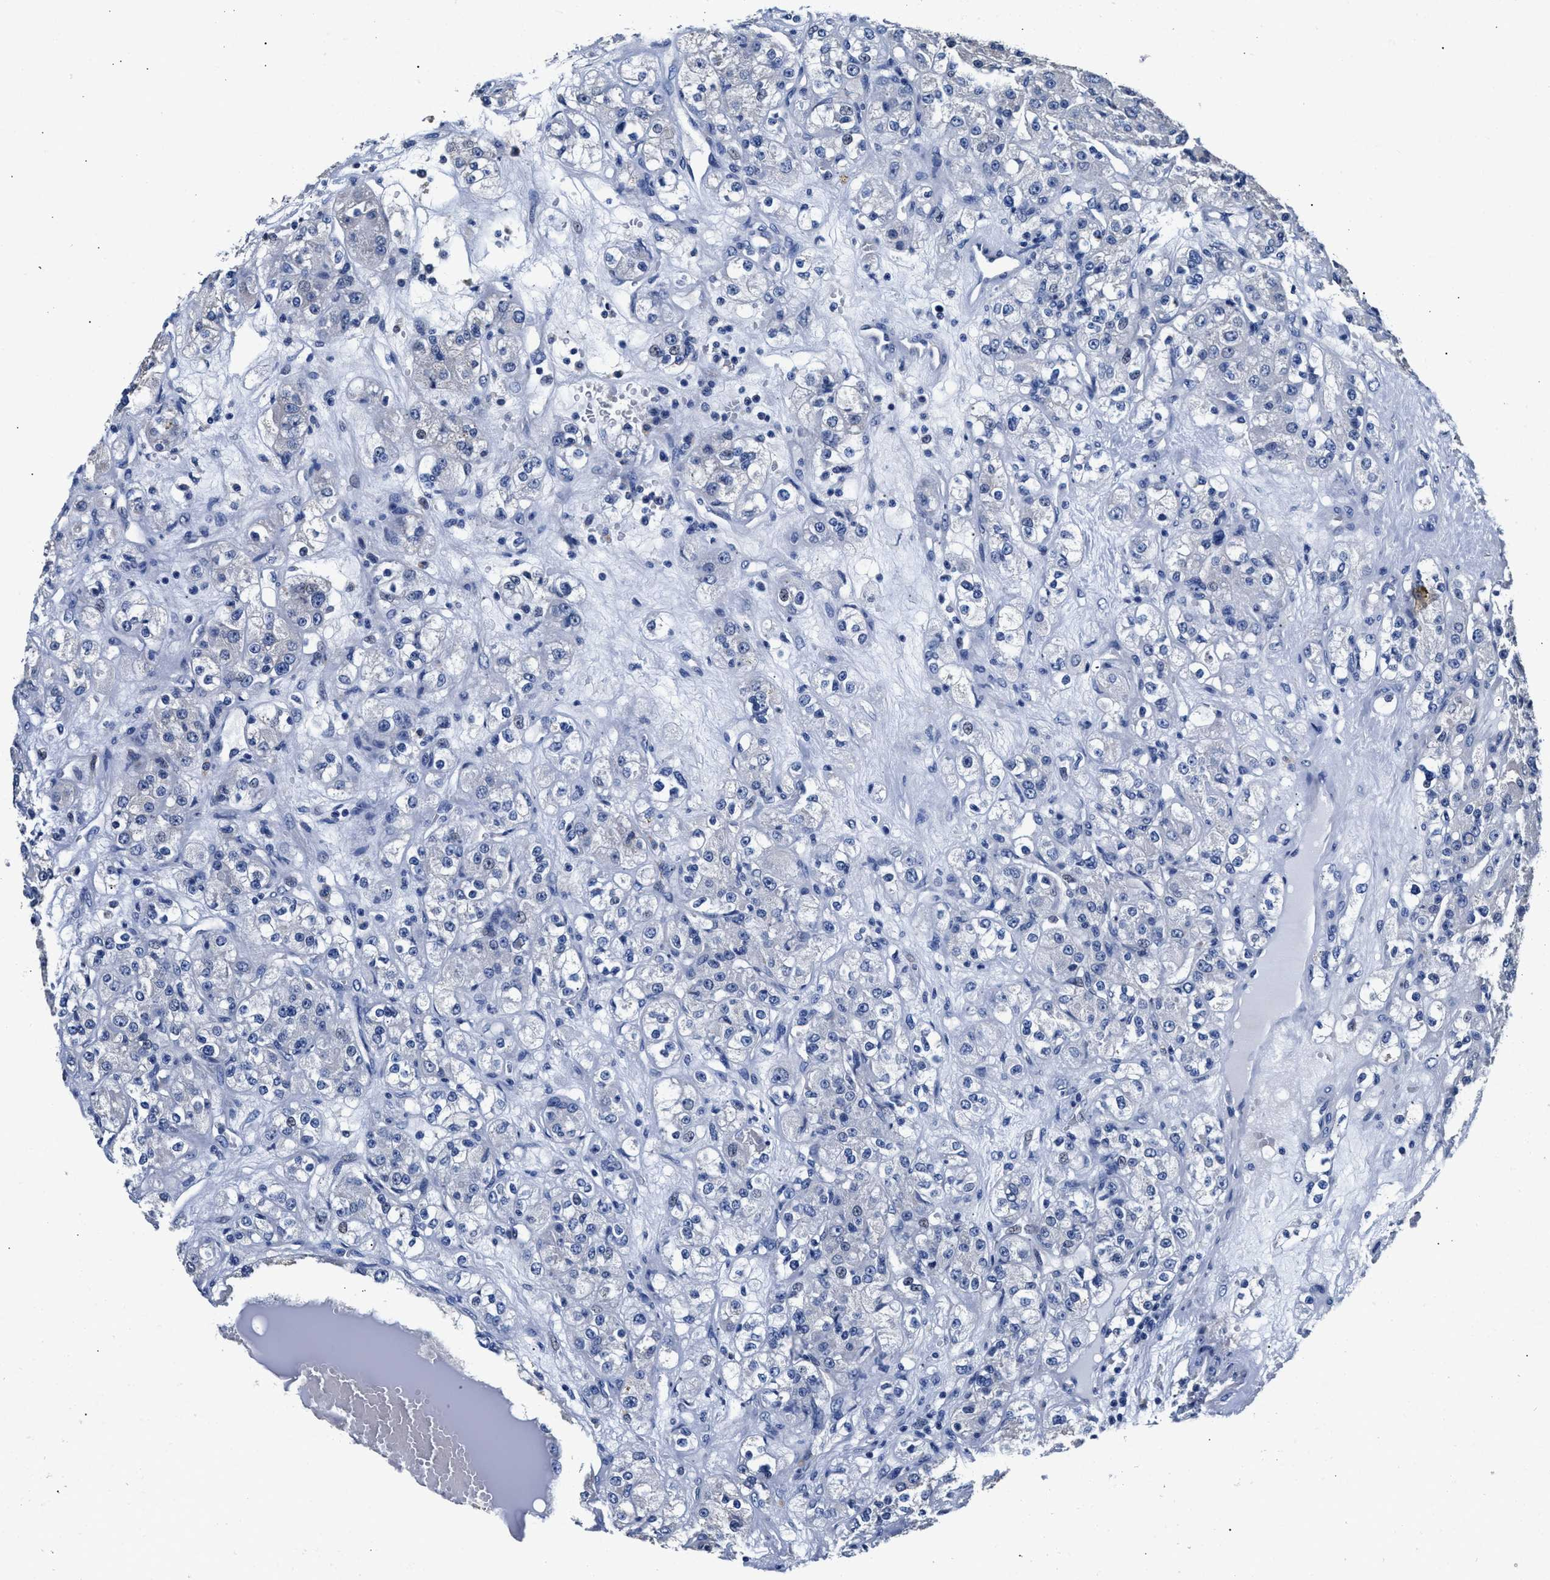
{"staining": {"intensity": "negative", "quantity": "none", "location": "none"}, "tissue": "renal cancer", "cell_type": "Tumor cells", "image_type": "cancer", "snomed": [{"axis": "morphology", "description": "Normal tissue, NOS"}, {"axis": "morphology", "description": "Adenocarcinoma, NOS"}, {"axis": "topography", "description": "Kidney"}], "caption": "There is no significant expression in tumor cells of adenocarcinoma (renal).", "gene": "GSTM1", "patient": {"sex": "male", "age": 61}}